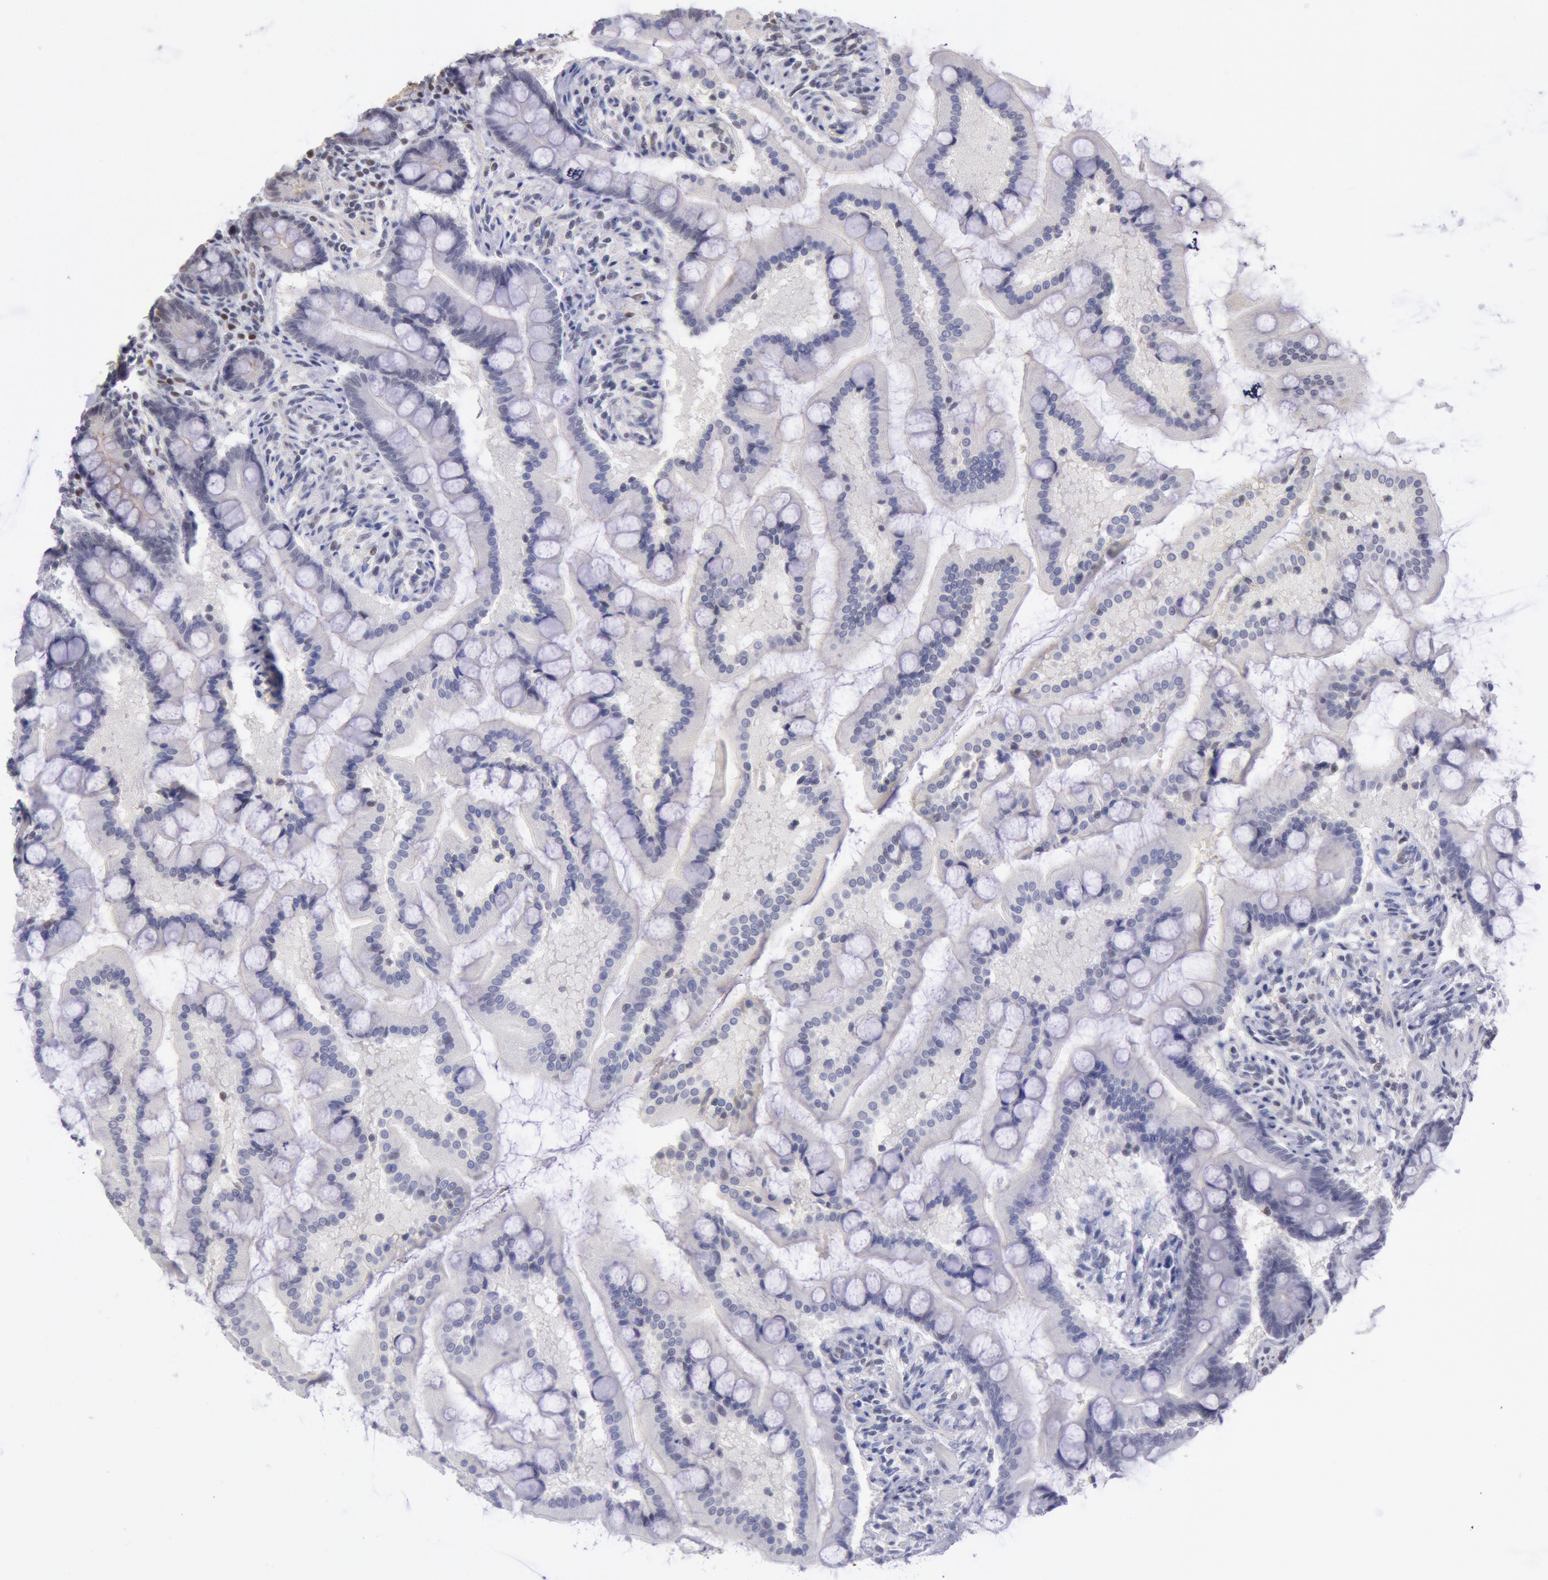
{"staining": {"intensity": "negative", "quantity": "none", "location": "none"}, "tissue": "small intestine", "cell_type": "Glandular cells", "image_type": "normal", "snomed": [{"axis": "morphology", "description": "Normal tissue, NOS"}, {"axis": "topography", "description": "Small intestine"}], "caption": "Immunohistochemistry (IHC) image of normal small intestine stained for a protein (brown), which reveals no expression in glandular cells.", "gene": "MYH6", "patient": {"sex": "male", "age": 41}}